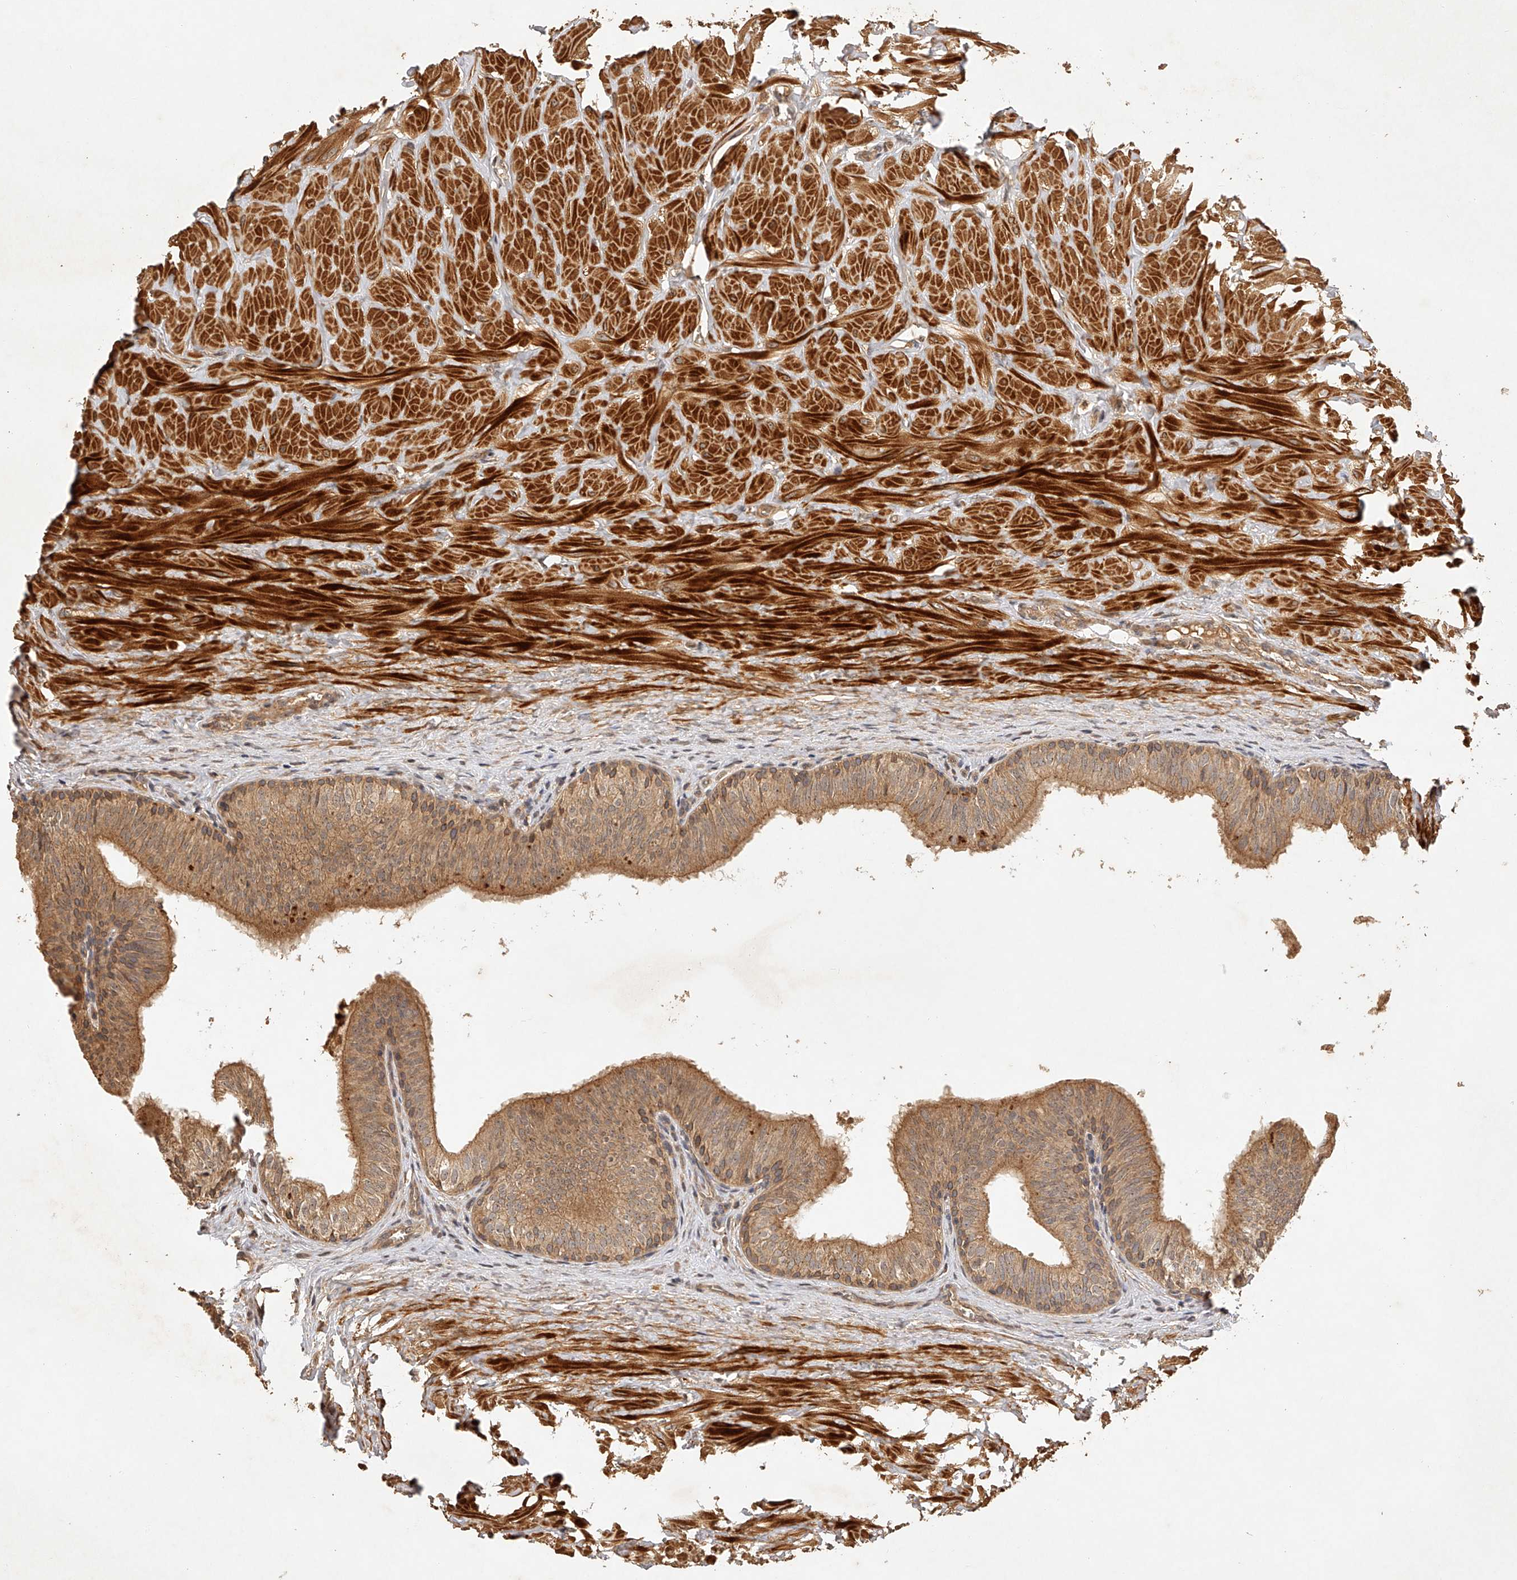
{"staining": {"intensity": "moderate", "quantity": ">75%", "location": "cytoplasmic/membranous"}, "tissue": "epididymis", "cell_type": "Glandular cells", "image_type": "normal", "snomed": [{"axis": "morphology", "description": "Normal tissue, NOS"}, {"axis": "topography", "description": "Soft tissue"}, {"axis": "topography", "description": "Epididymis"}], "caption": "Epididymis stained with IHC displays moderate cytoplasmic/membranous positivity in approximately >75% of glandular cells.", "gene": "NSMAF", "patient": {"sex": "male", "age": 26}}